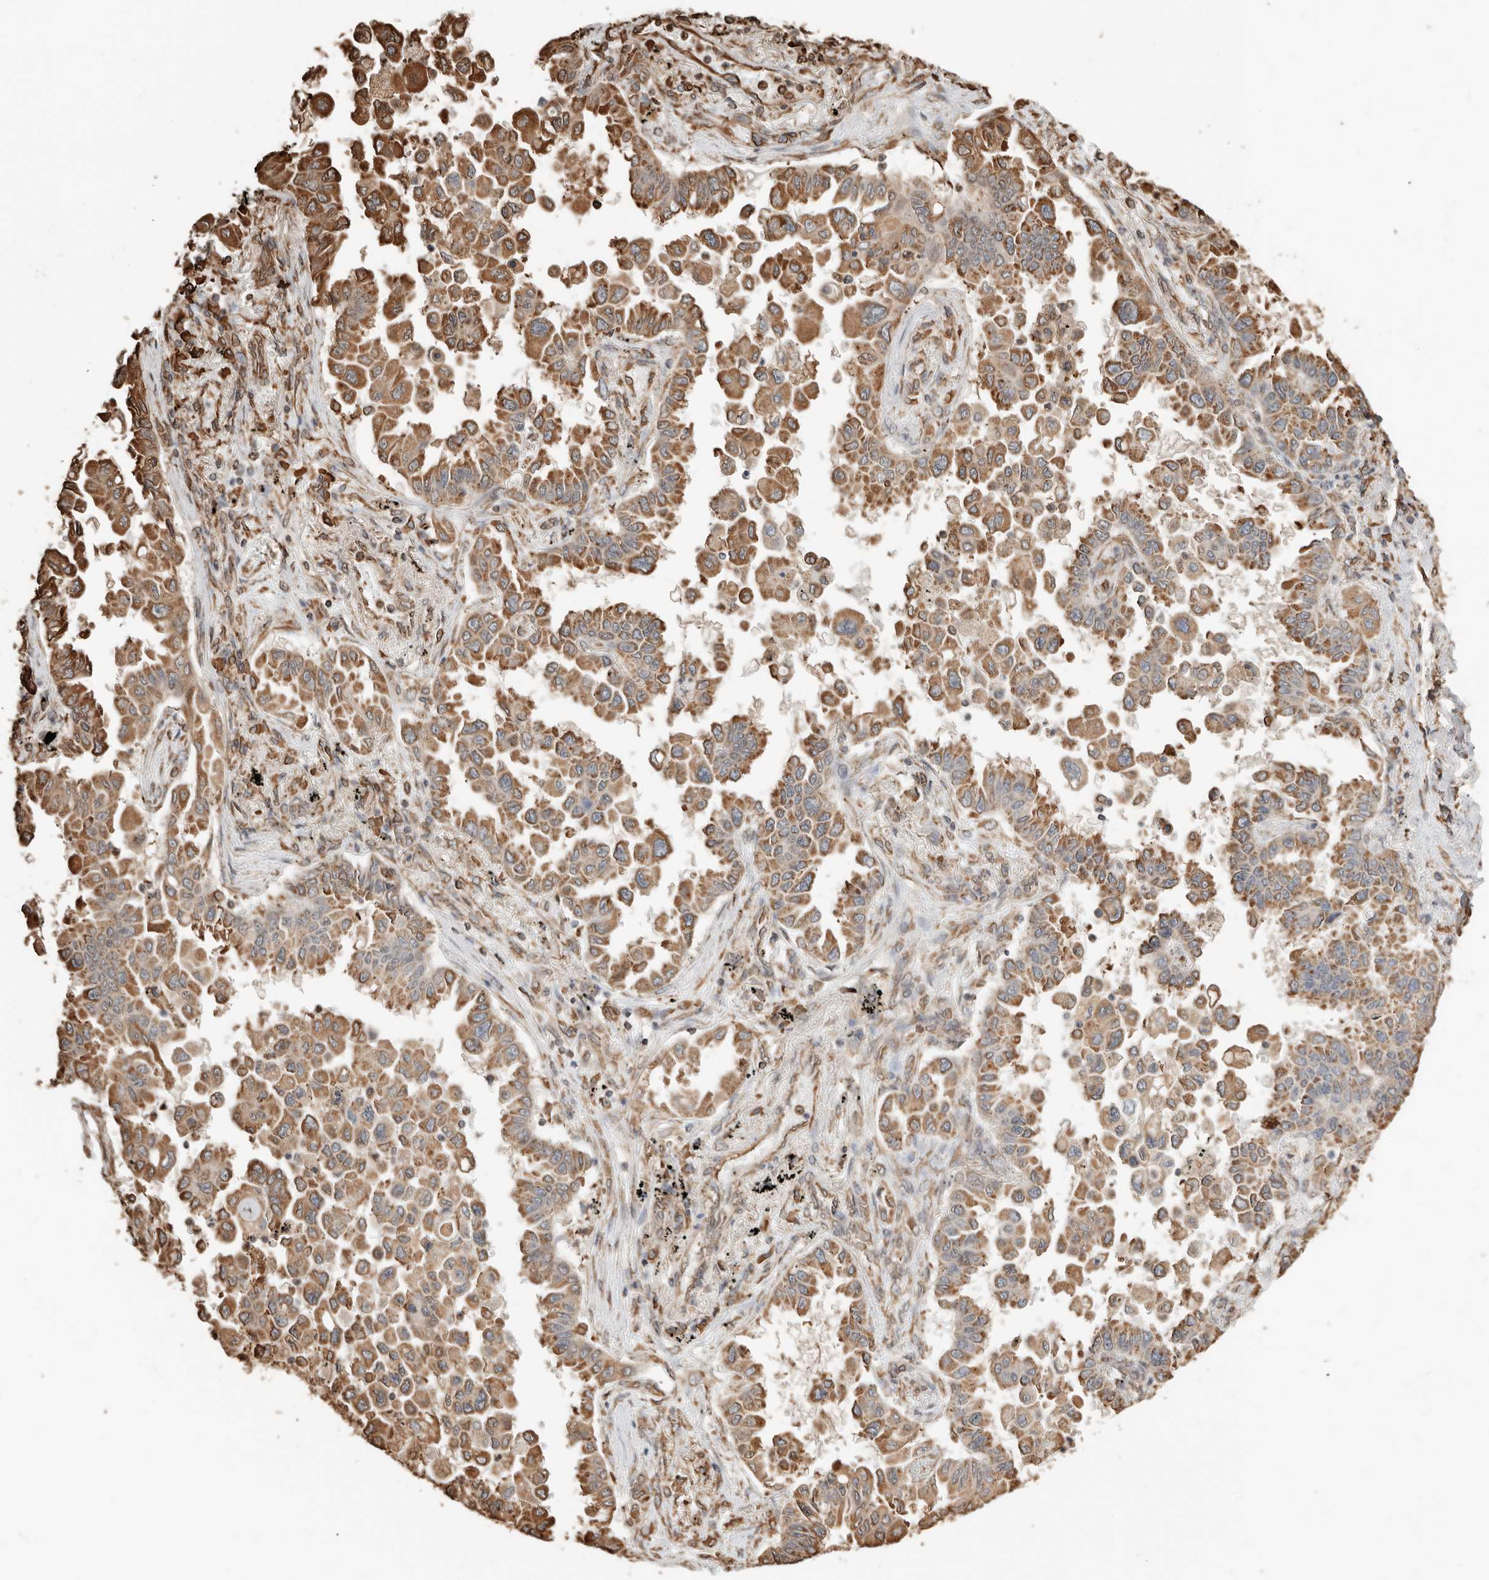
{"staining": {"intensity": "moderate", "quantity": ">75%", "location": "cytoplasmic/membranous"}, "tissue": "lung cancer", "cell_type": "Tumor cells", "image_type": "cancer", "snomed": [{"axis": "morphology", "description": "Adenocarcinoma, NOS"}, {"axis": "topography", "description": "Lung"}], "caption": "Human lung cancer (adenocarcinoma) stained with a brown dye displays moderate cytoplasmic/membranous positive positivity in about >75% of tumor cells.", "gene": "ARHGEF10L", "patient": {"sex": "female", "age": 67}}